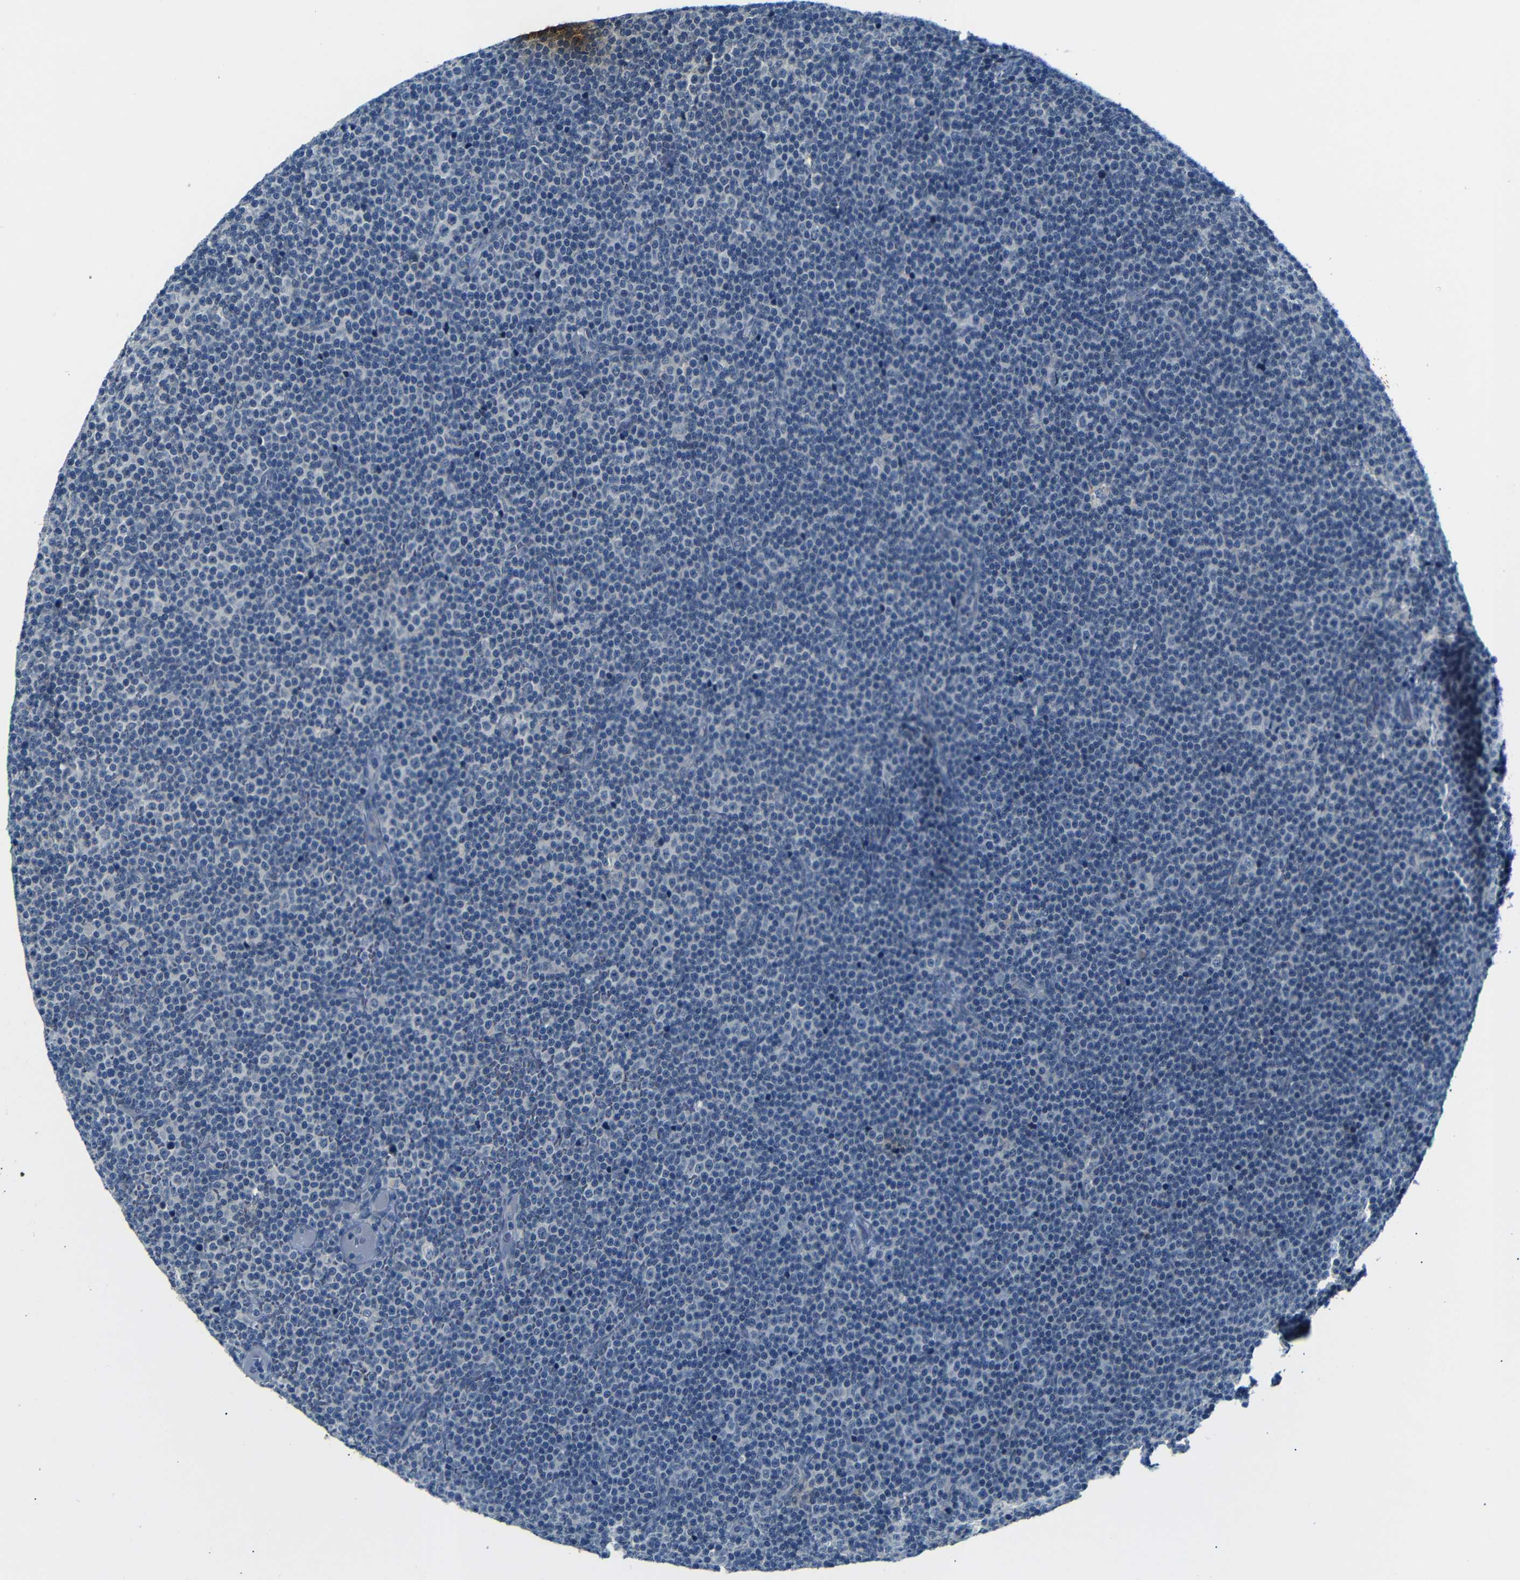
{"staining": {"intensity": "negative", "quantity": "none", "location": "none"}, "tissue": "lymphoma", "cell_type": "Tumor cells", "image_type": "cancer", "snomed": [{"axis": "morphology", "description": "Malignant lymphoma, non-Hodgkin's type, Low grade"}, {"axis": "topography", "description": "Lymph node"}], "caption": "Immunohistochemistry (IHC) of human low-grade malignant lymphoma, non-Hodgkin's type exhibits no staining in tumor cells.", "gene": "ANK3", "patient": {"sex": "female", "age": 67}}